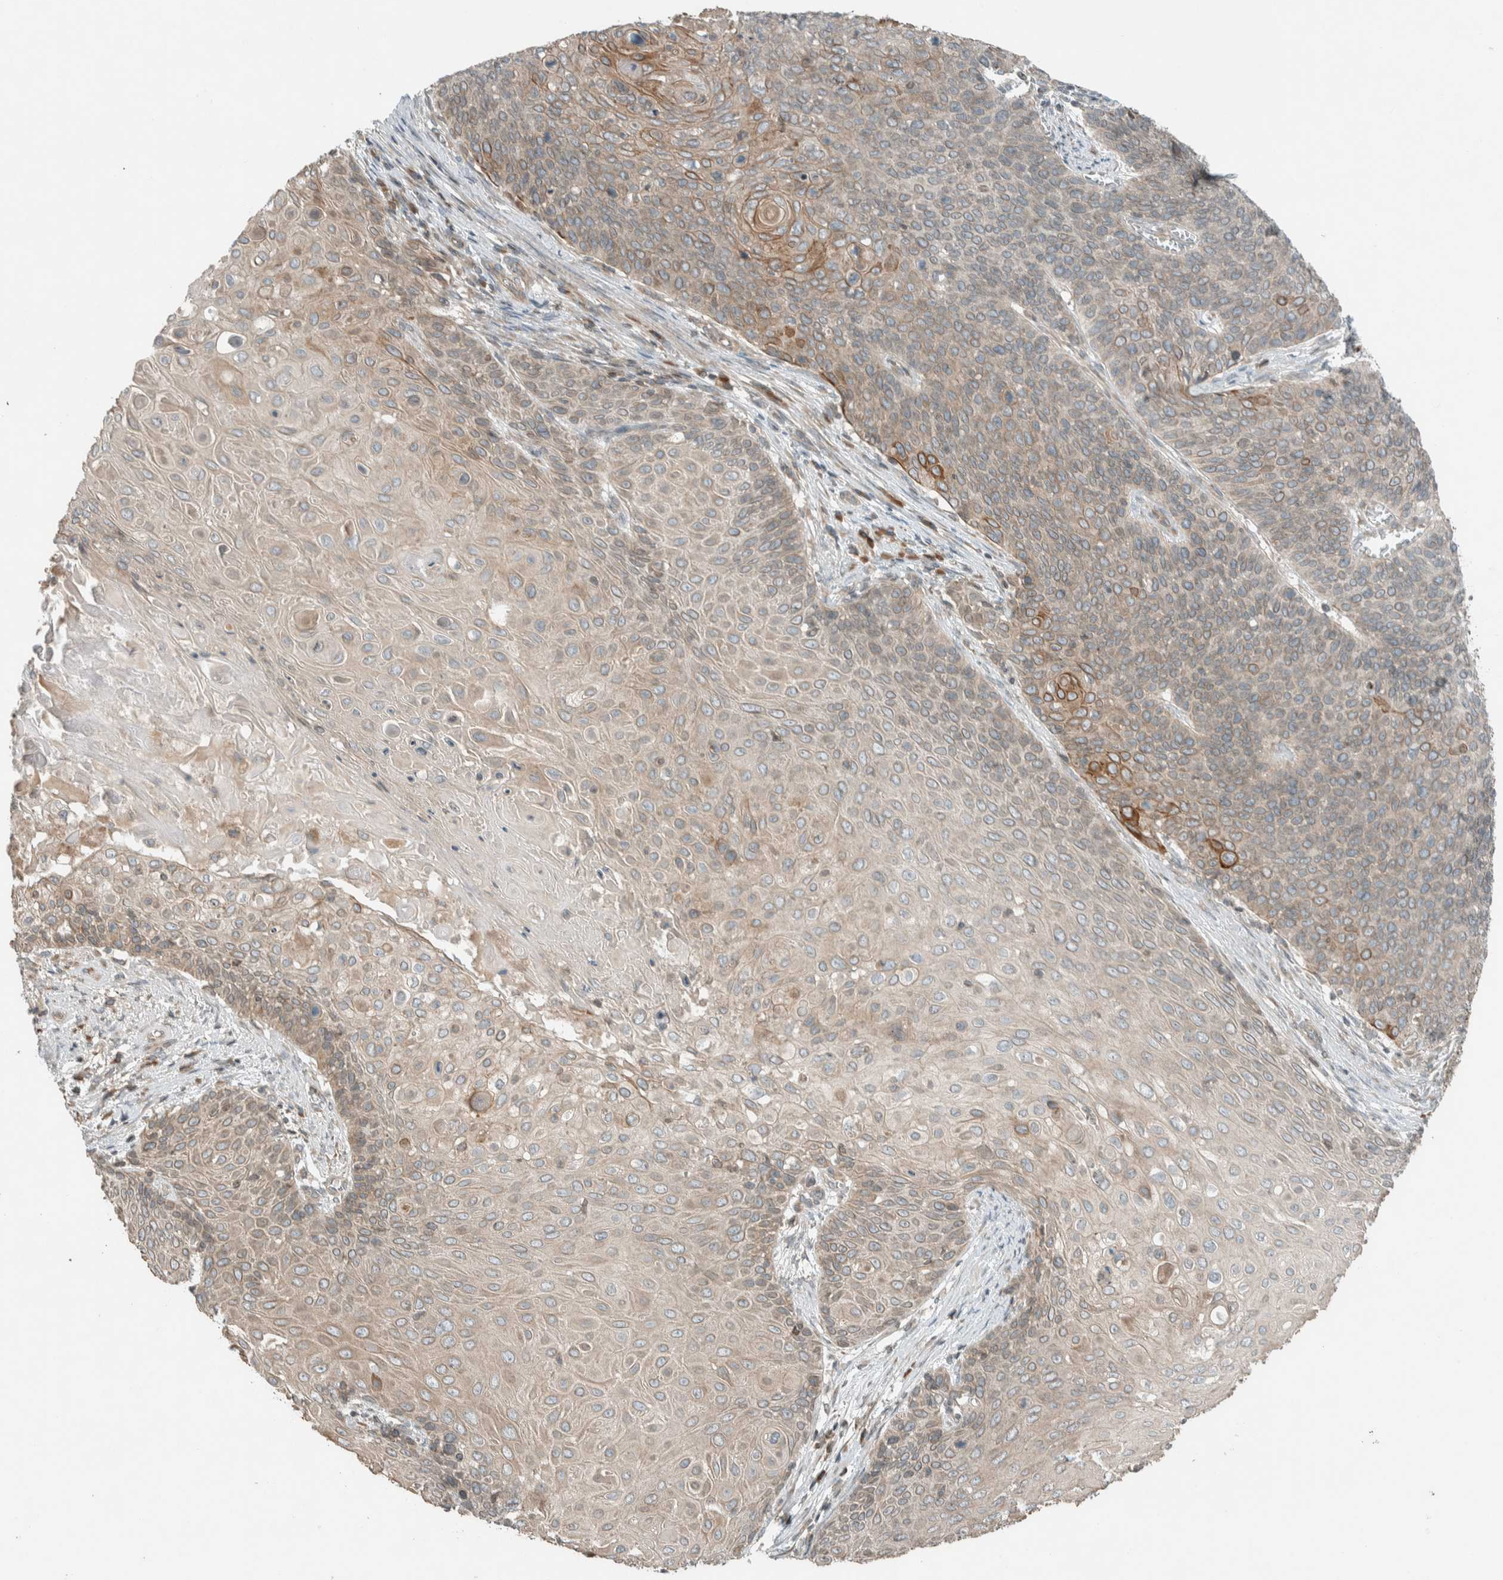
{"staining": {"intensity": "moderate", "quantity": "<25%", "location": "cytoplasmic/membranous"}, "tissue": "cervical cancer", "cell_type": "Tumor cells", "image_type": "cancer", "snomed": [{"axis": "morphology", "description": "Squamous cell carcinoma, NOS"}, {"axis": "topography", "description": "Cervix"}], "caption": "Protein staining by IHC displays moderate cytoplasmic/membranous expression in about <25% of tumor cells in cervical squamous cell carcinoma.", "gene": "SEL1L", "patient": {"sex": "female", "age": 39}}